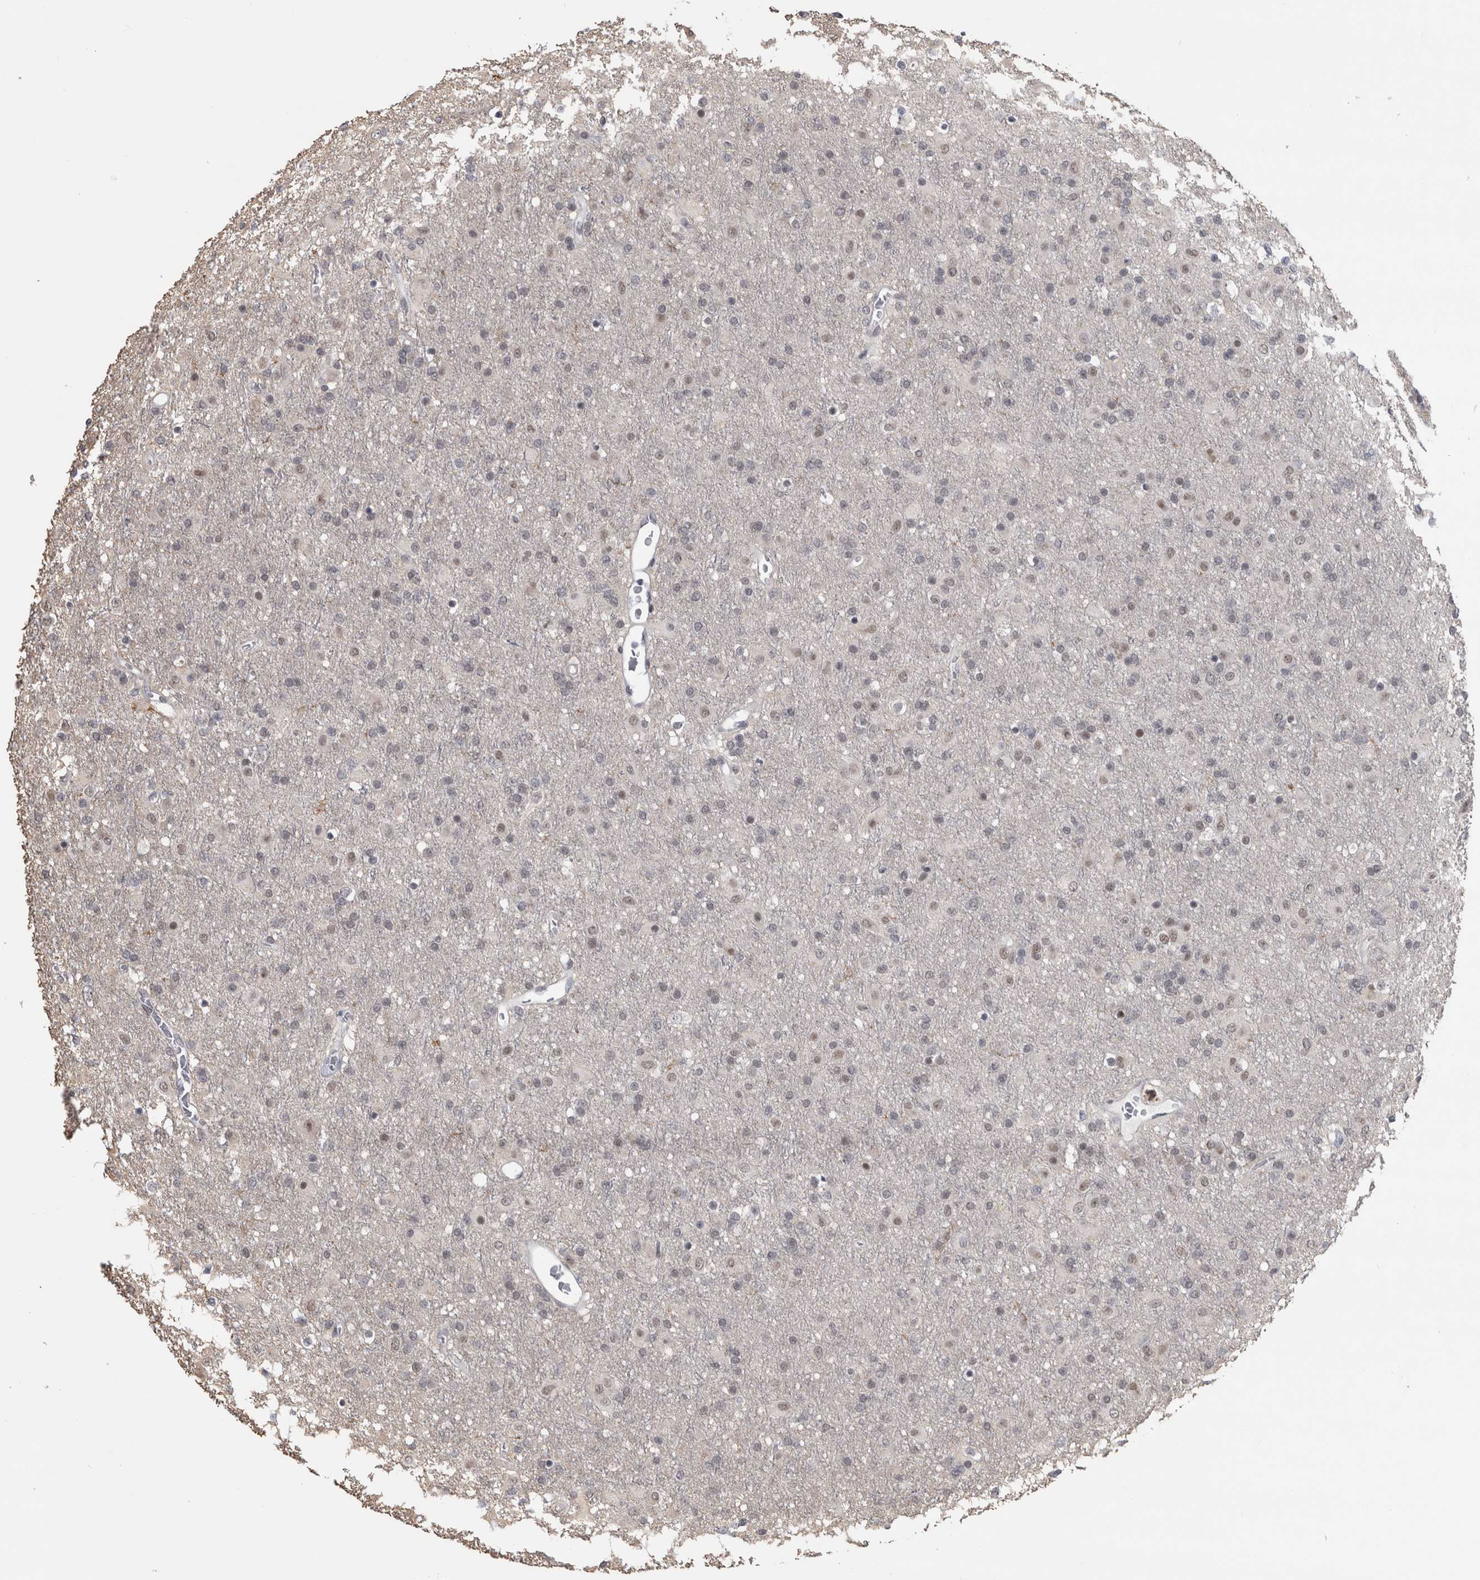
{"staining": {"intensity": "weak", "quantity": "25%-75%", "location": "nuclear"}, "tissue": "glioma", "cell_type": "Tumor cells", "image_type": "cancer", "snomed": [{"axis": "morphology", "description": "Glioma, malignant, Low grade"}, {"axis": "topography", "description": "Brain"}], "caption": "High-magnification brightfield microscopy of glioma stained with DAB (3,3'-diaminobenzidine) (brown) and counterstained with hematoxylin (blue). tumor cells exhibit weak nuclear staining is identified in about25%-75% of cells.", "gene": "ARID4B", "patient": {"sex": "male", "age": 65}}